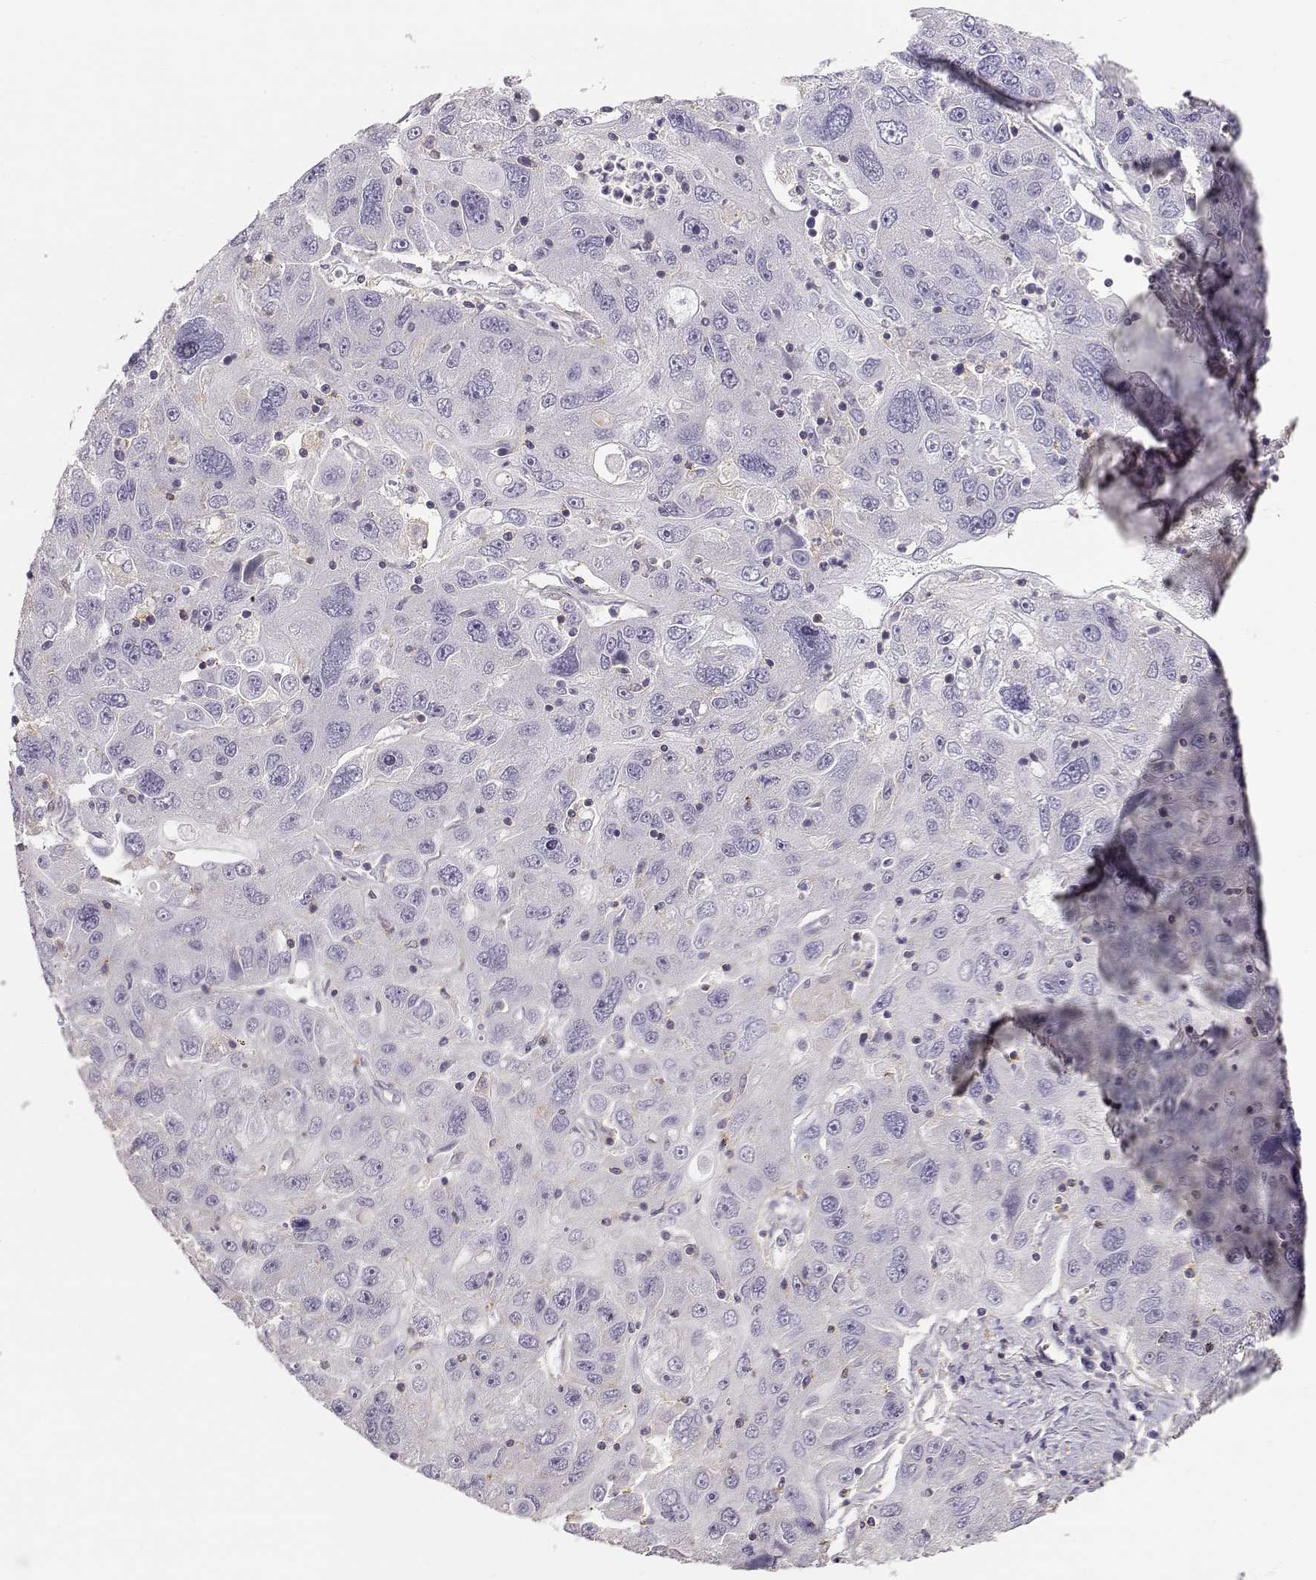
{"staining": {"intensity": "negative", "quantity": "none", "location": "none"}, "tissue": "stomach cancer", "cell_type": "Tumor cells", "image_type": "cancer", "snomed": [{"axis": "morphology", "description": "Adenocarcinoma, NOS"}, {"axis": "topography", "description": "Stomach"}], "caption": "Stomach cancer (adenocarcinoma) stained for a protein using IHC reveals no positivity tumor cells.", "gene": "DAPL1", "patient": {"sex": "male", "age": 56}}